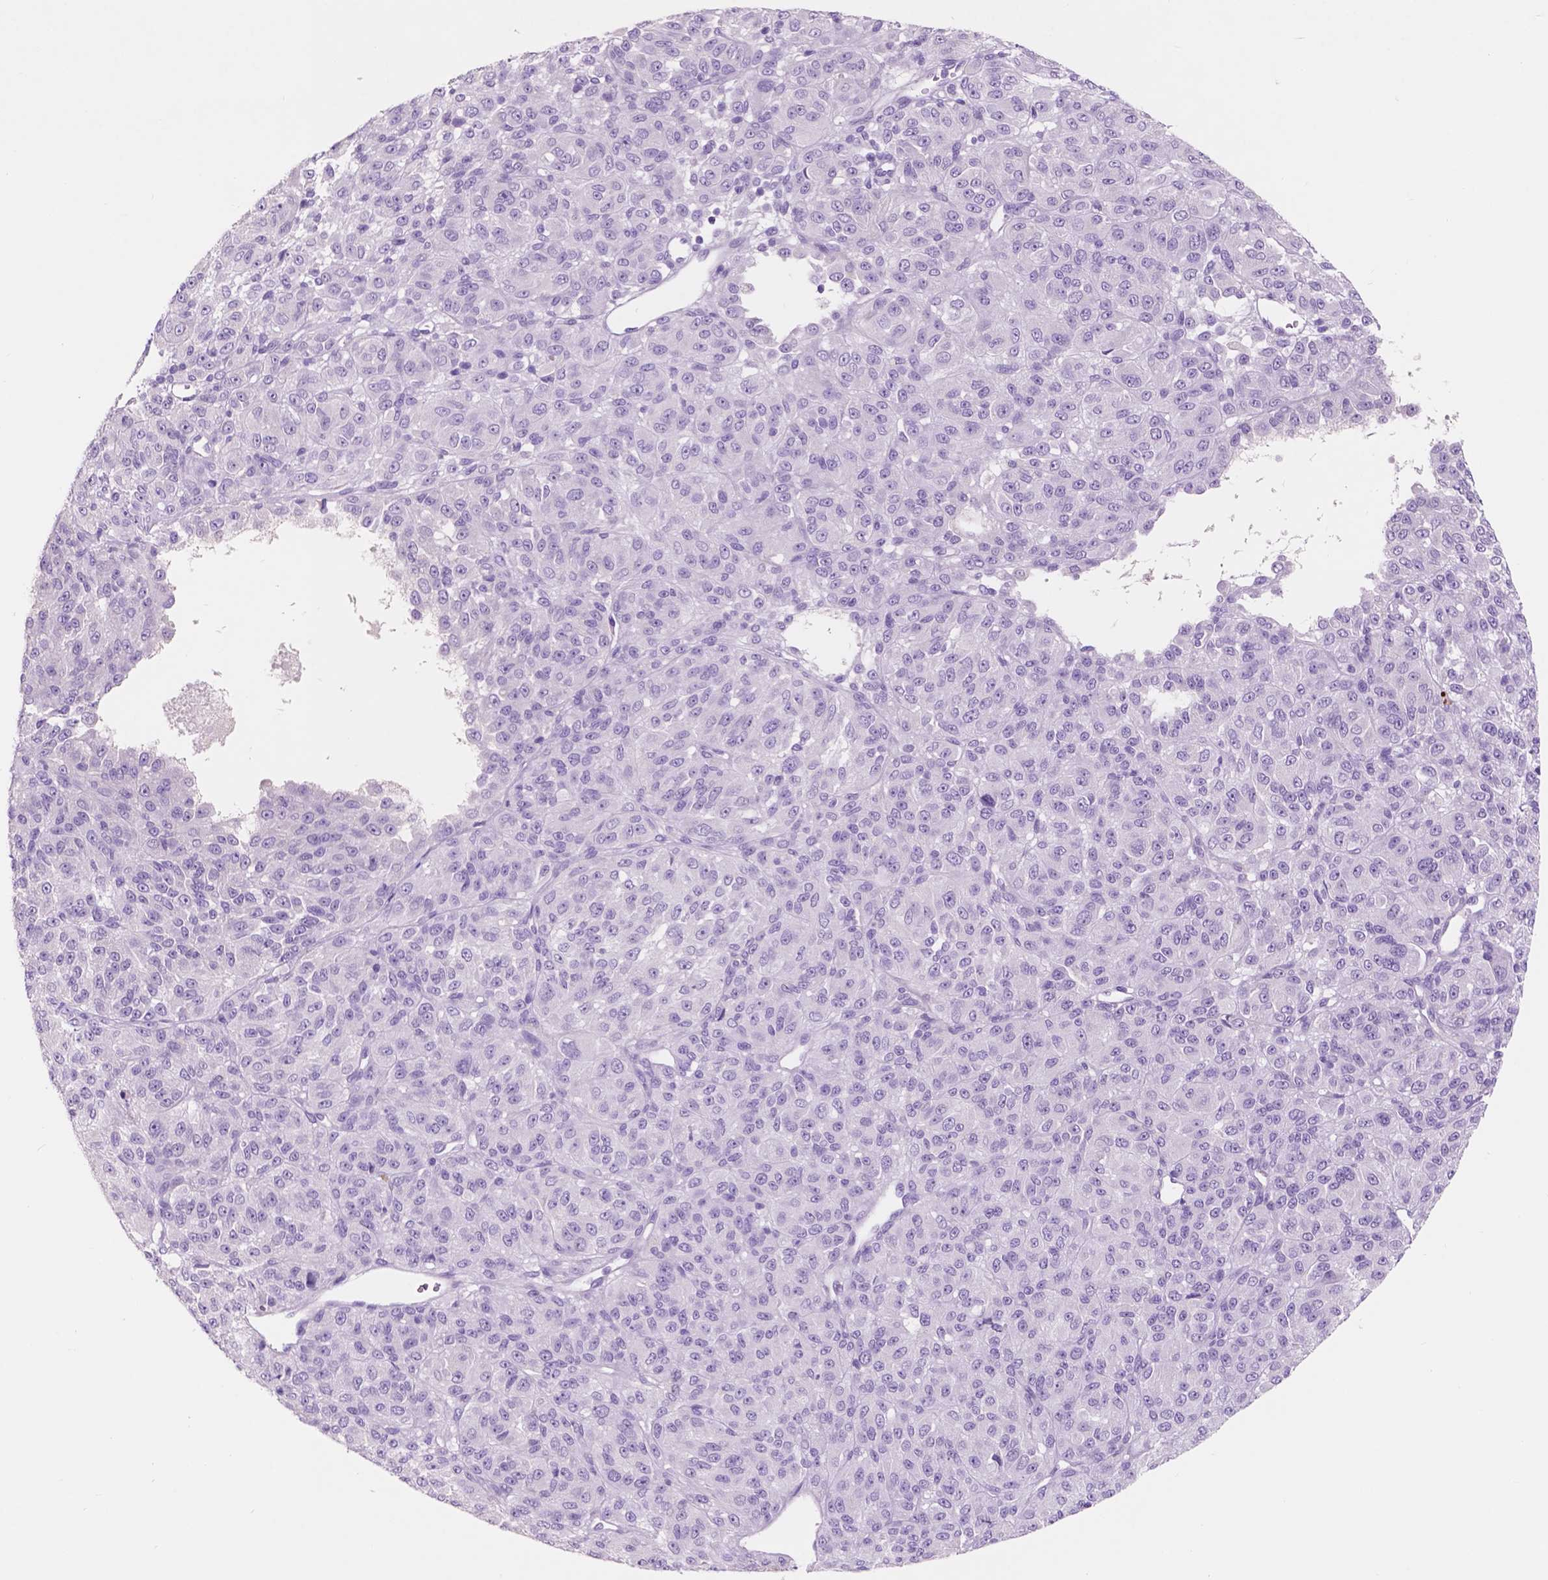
{"staining": {"intensity": "negative", "quantity": "none", "location": "none"}, "tissue": "melanoma", "cell_type": "Tumor cells", "image_type": "cancer", "snomed": [{"axis": "morphology", "description": "Malignant melanoma, Metastatic site"}, {"axis": "topography", "description": "Brain"}], "caption": "This is a image of immunohistochemistry staining of melanoma, which shows no expression in tumor cells.", "gene": "CUZD1", "patient": {"sex": "female", "age": 56}}